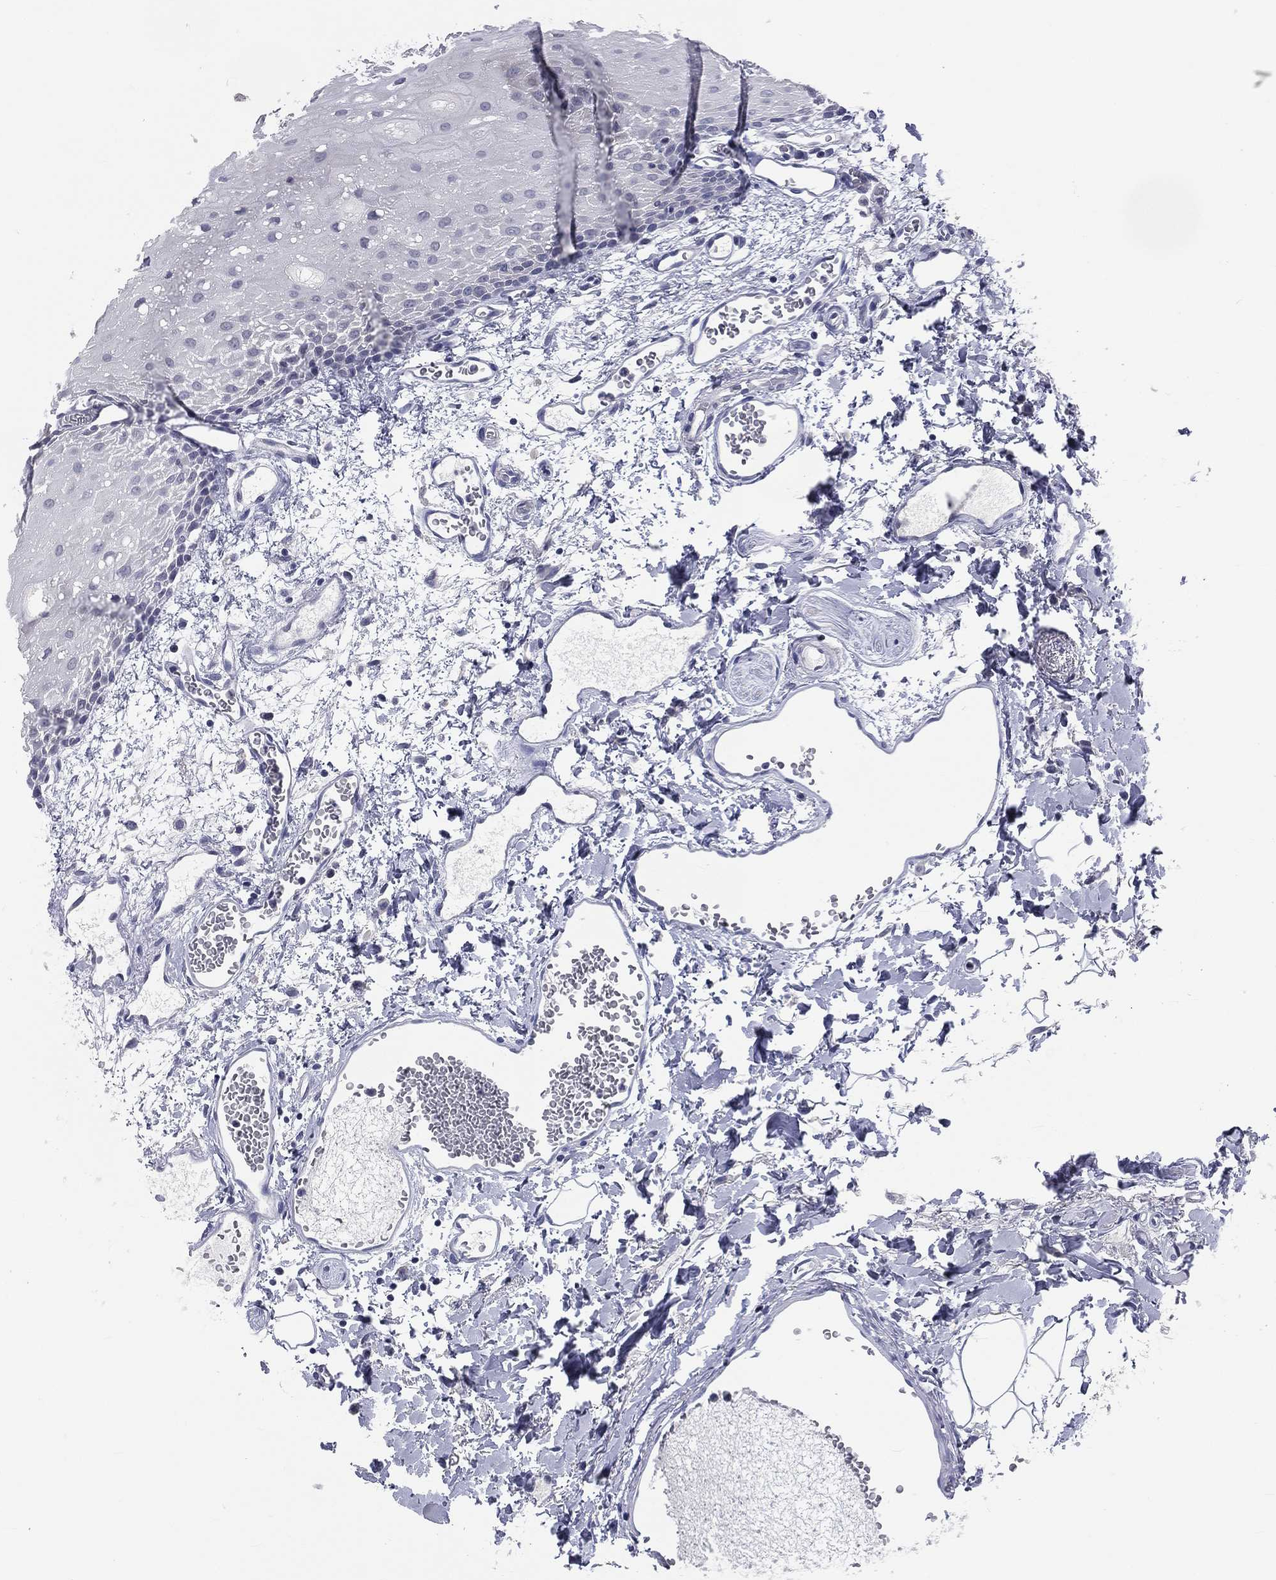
{"staining": {"intensity": "negative", "quantity": "none", "location": "none"}, "tissue": "oral mucosa", "cell_type": "Squamous epithelial cells", "image_type": "normal", "snomed": [{"axis": "morphology", "description": "Normal tissue, NOS"}, {"axis": "morphology", "description": "Squamous cell carcinoma, NOS"}, {"axis": "topography", "description": "Oral tissue"}, {"axis": "topography", "description": "Head-Neck"}], "caption": "The IHC image has no significant staining in squamous epithelial cells of oral mucosa.", "gene": "IFT27", "patient": {"sex": "female", "age": 70}}